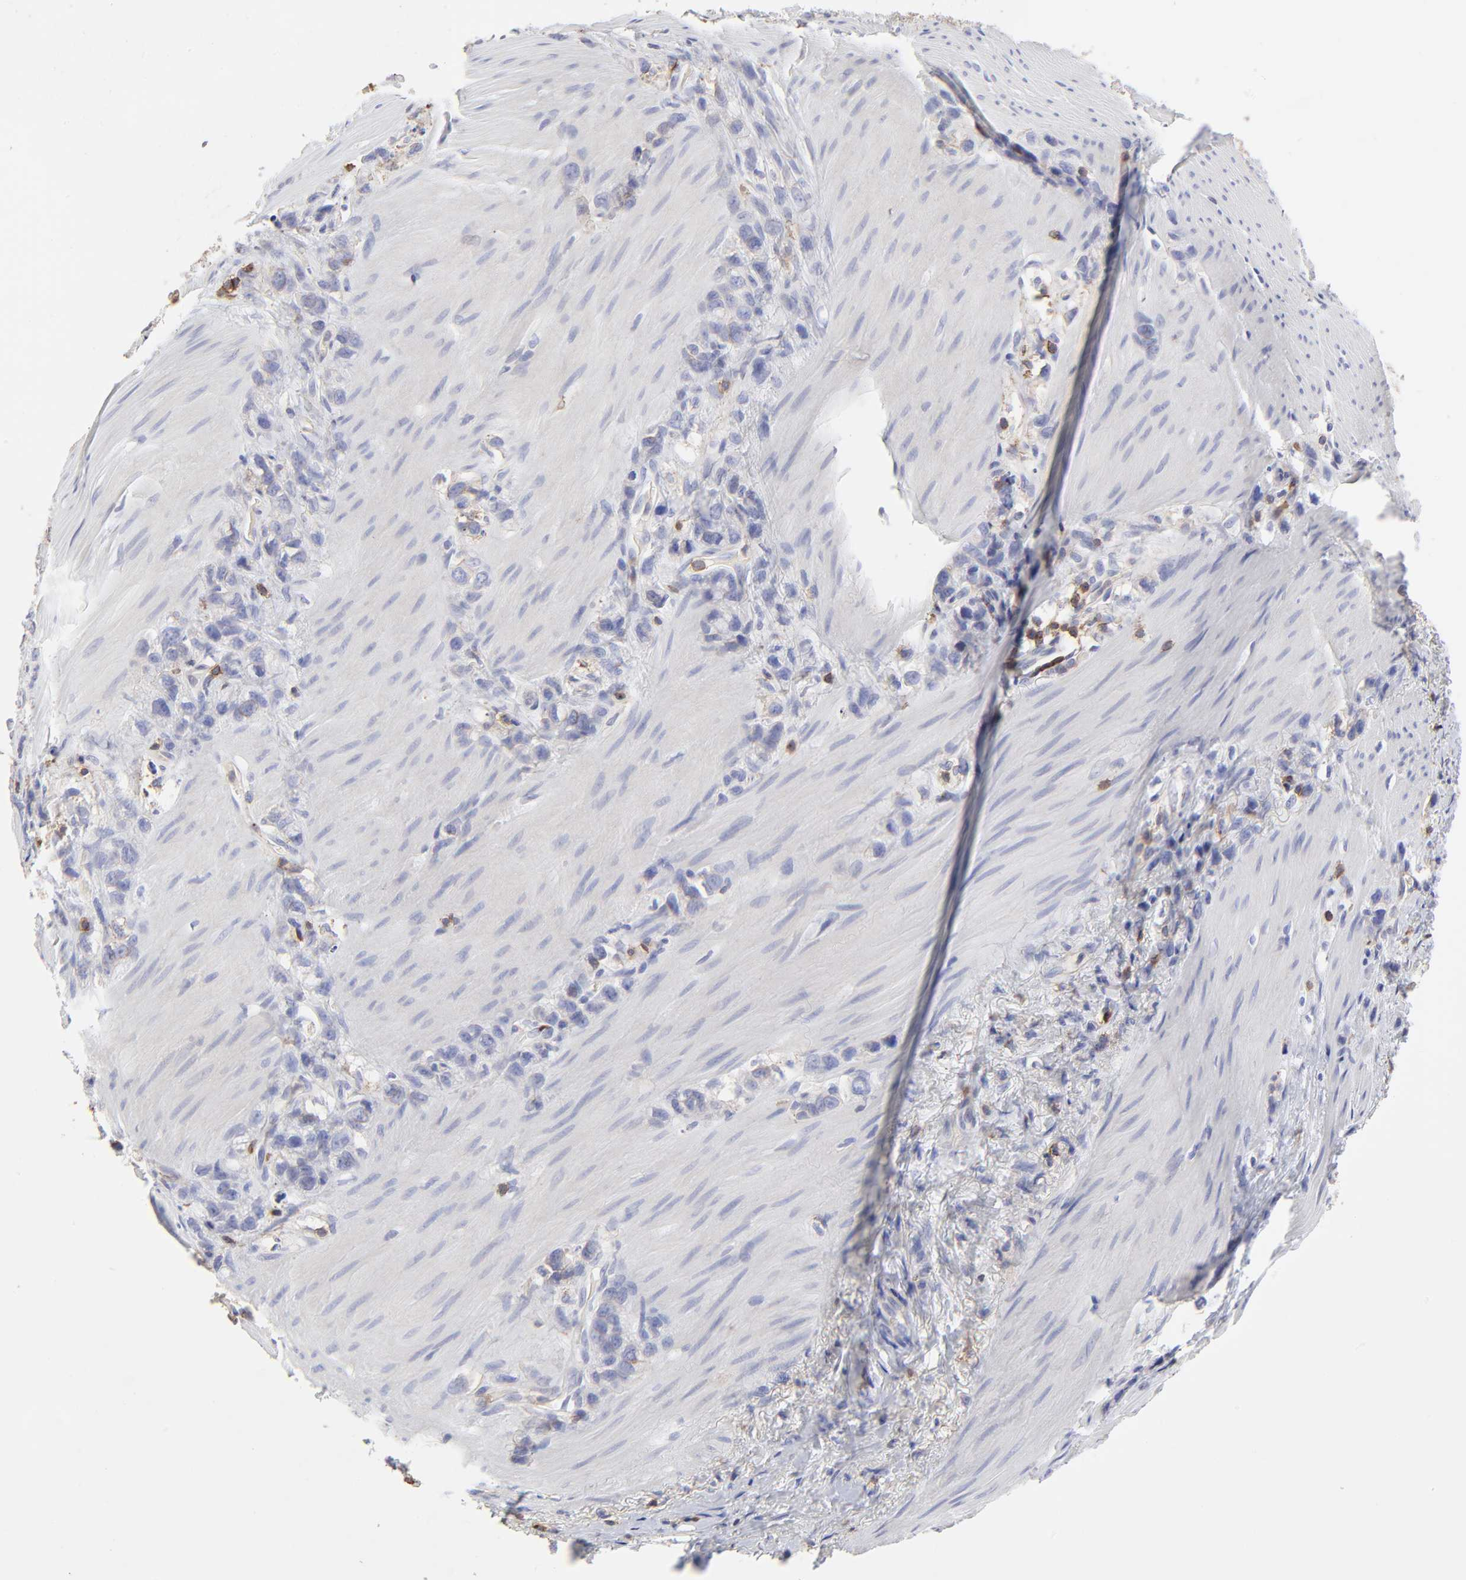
{"staining": {"intensity": "negative", "quantity": "none", "location": "none"}, "tissue": "stomach cancer", "cell_type": "Tumor cells", "image_type": "cancer", "snomed": [{"axis": "morphology", "description": "Normal tissue, NOS"}, {"axis": "morphology", "description": "Adenocarcinoma, NOS"}, {"axis": "morphology", "description": "Adenocarcinoma, High grade"}, {"axis": "topography", "description": "Stomach, upper"}, {"axis": "topography", "description": "Stomach"}], "caption": "This is an immunohistochemistry image of stomach cancer. There is no positivity in tumor cells.", "gene": "ANXA6", "patient": {"sex": "female", "age": 65}}